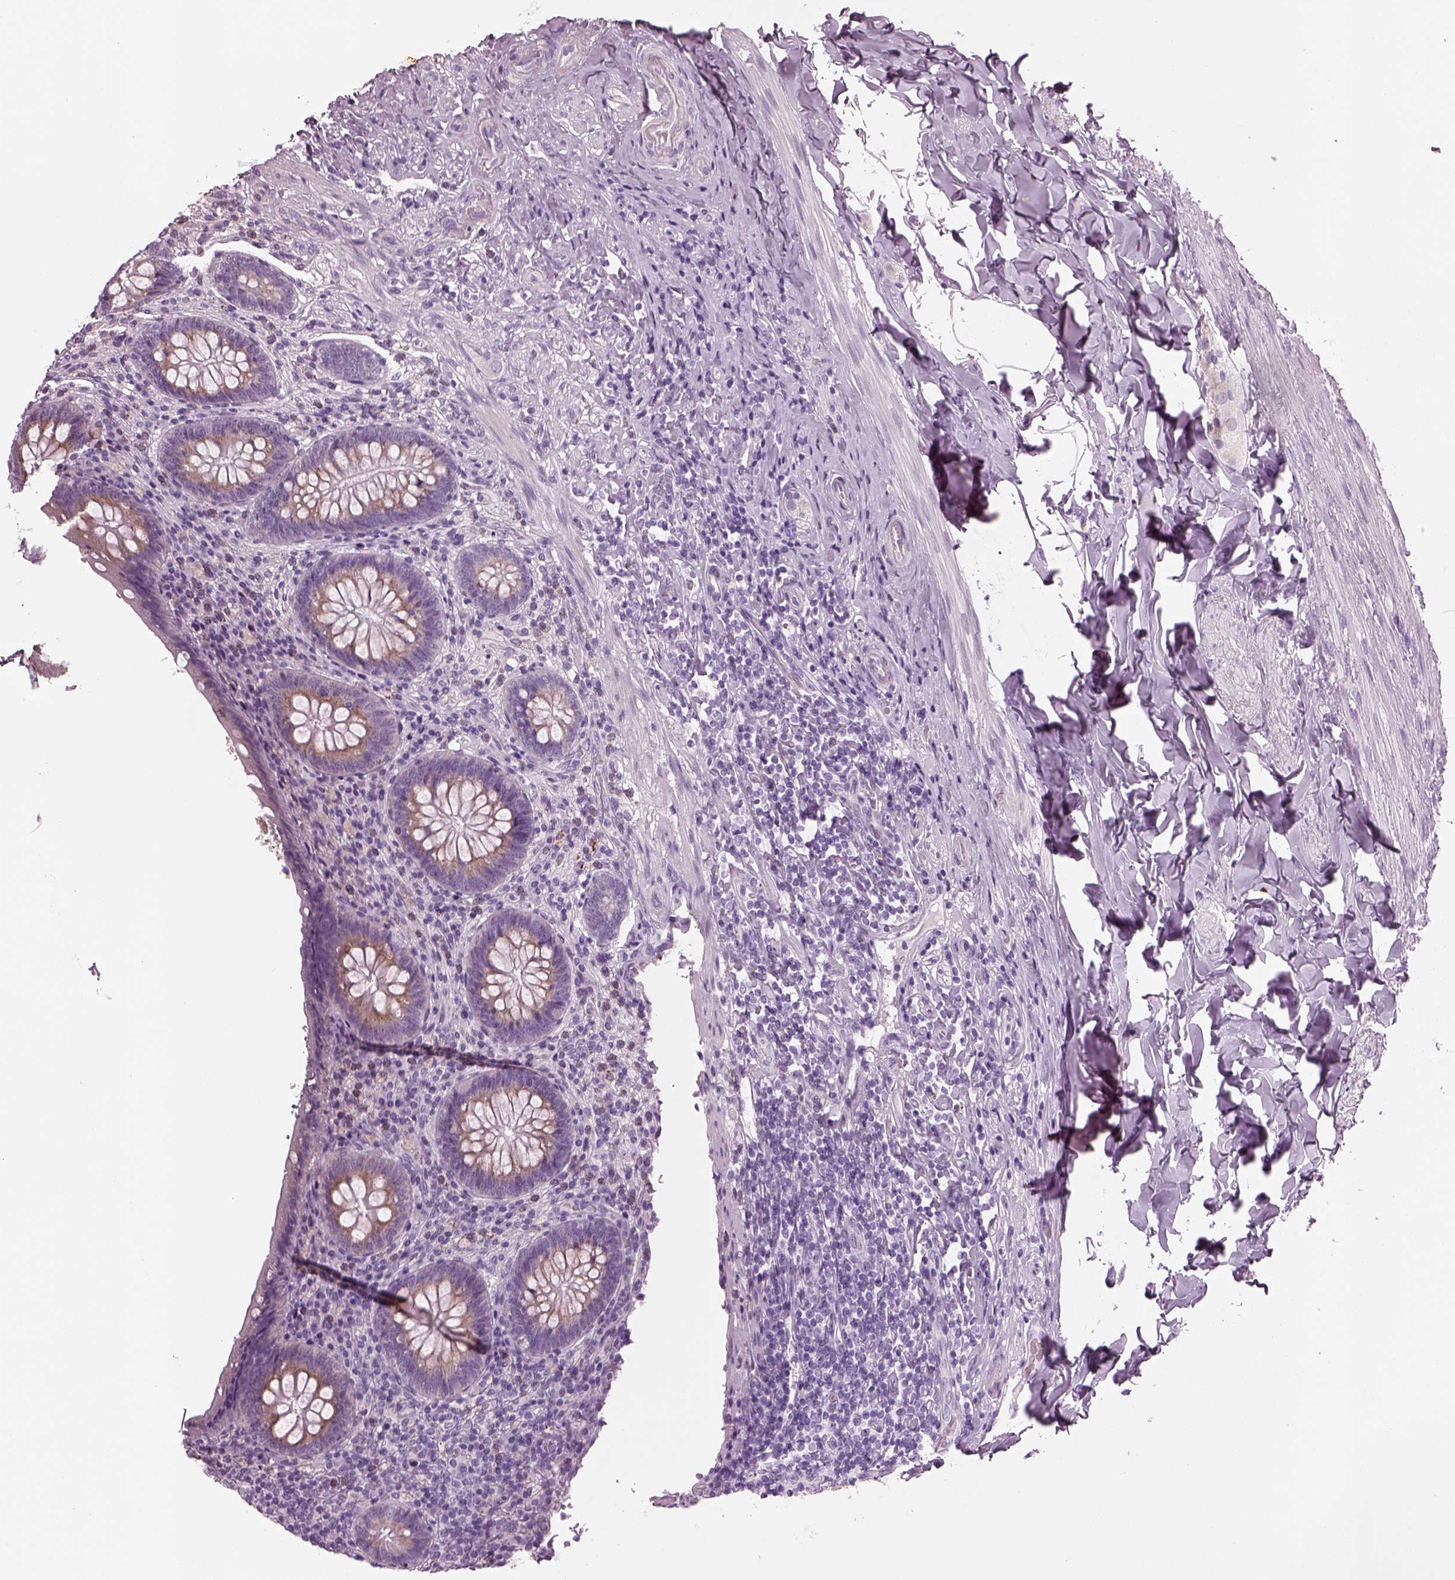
{"staining": {"intensity": "moderate", "quantity": ">75%", "location": "cytoplasmic/membranous"}, "tissue": "appendix", "cell_type": "Glandular cells", "image_type": "normal", "snomed": [{"axis": "morphology", "description": "Normal tissue, NOS"}, {"axis": "topography", "description": "Appendix"}], "caption": "This is an image of immunohistochemistry staining of normal appendix, which shows moderate positivity in the cytoplasmic/membranous of glandular cells.", "gene": "PRR9", "patient": {"sex": "male", "age": 47}}